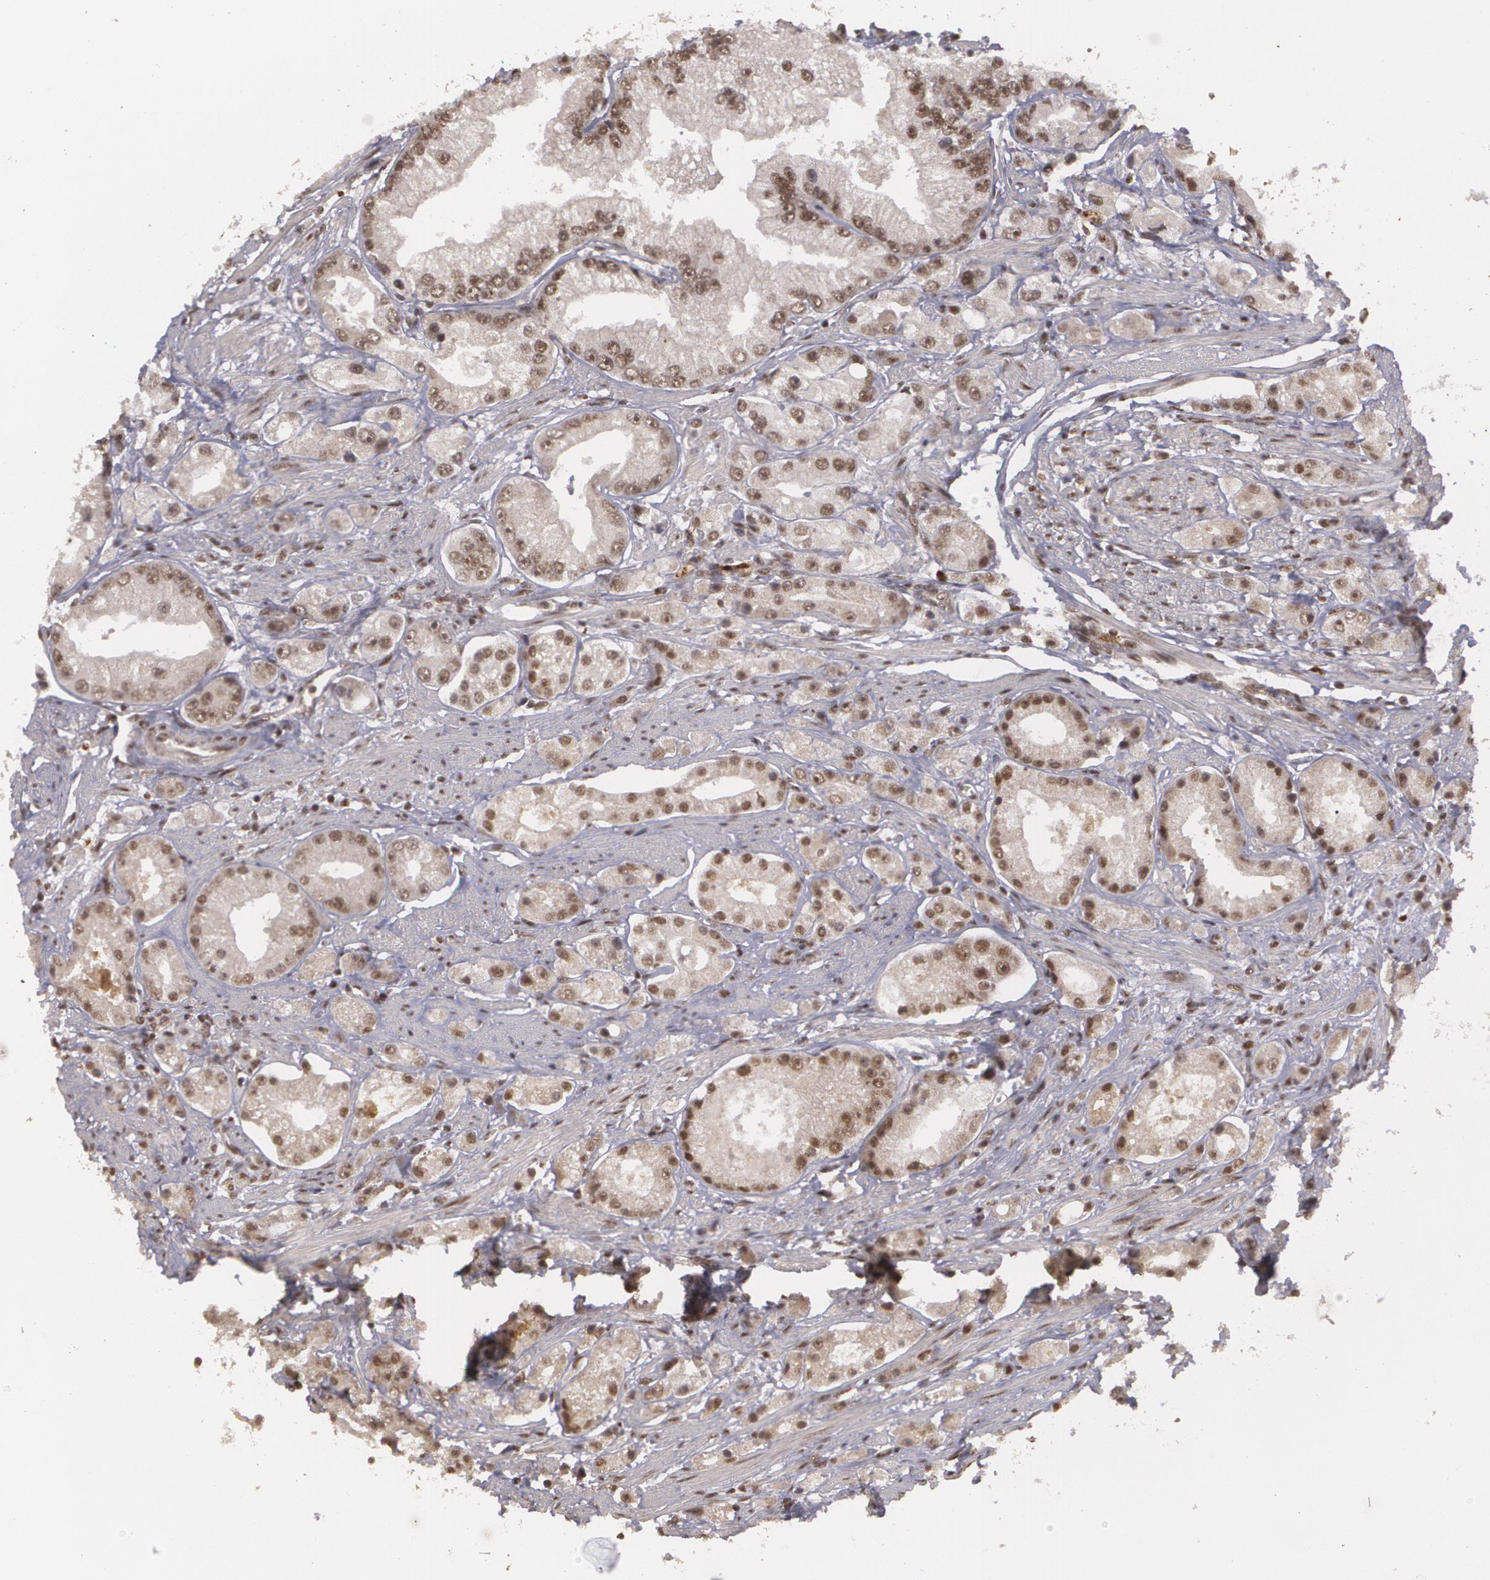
{"staining": {"intensity": "moderate", "quantity": ">75%", "location": "nuclear"}, "tissue": "prostate cancer", "cell_type": "Tumor cells", "image_type": "cancer", "snomed": [{"axis": "morphology", "description": "Adenocarcinoma, Medium grade"}, {"axis": "topography", "description": "Prostate"}], "caption": "This is an image of IHC staining of prostate medium-grade adenocarcinoma, which shows moderate positivity in the nuclear of tumor cells.", "gene": "RXRB", "patient": {"sex": "male", "age": 72}}